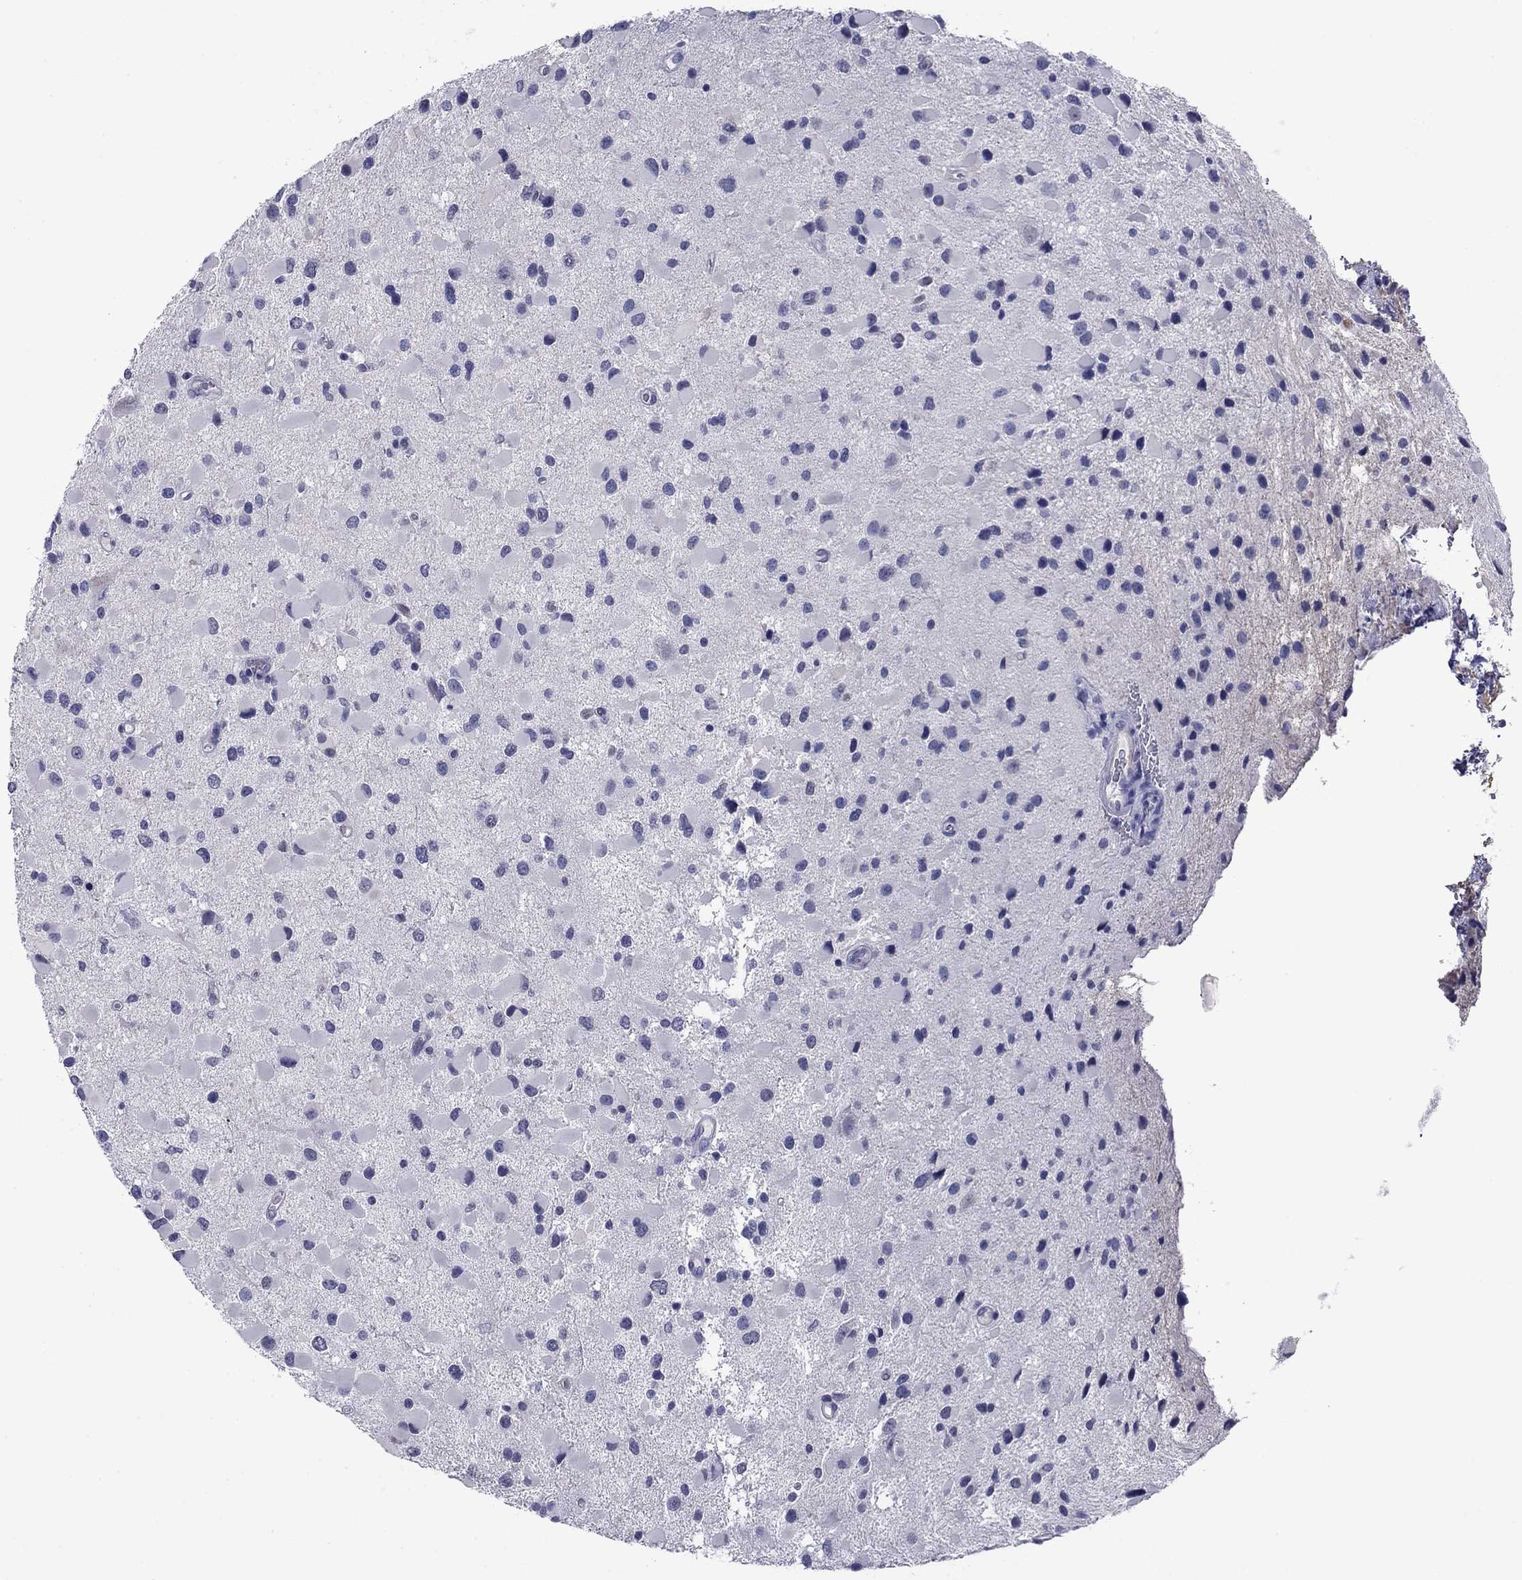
{"staining": {"intensity": "negative", "quantity": "none", "location": "none"}, "tissue": "glioma", "cell_type": "Tumor cells", "image_type": "cancer", "snomed": [{"axis": "morphology", "description": "Glioma, malignant, Low grade"}, {"axis": "topography", "description": "Brain"}], "caption": "Immunohistochemical staining of human low-grade glioma (malignant) displays no significant staining in tumor cells.", "gene": "HAO1", "patient": {"sex": "female", "age": 32}}